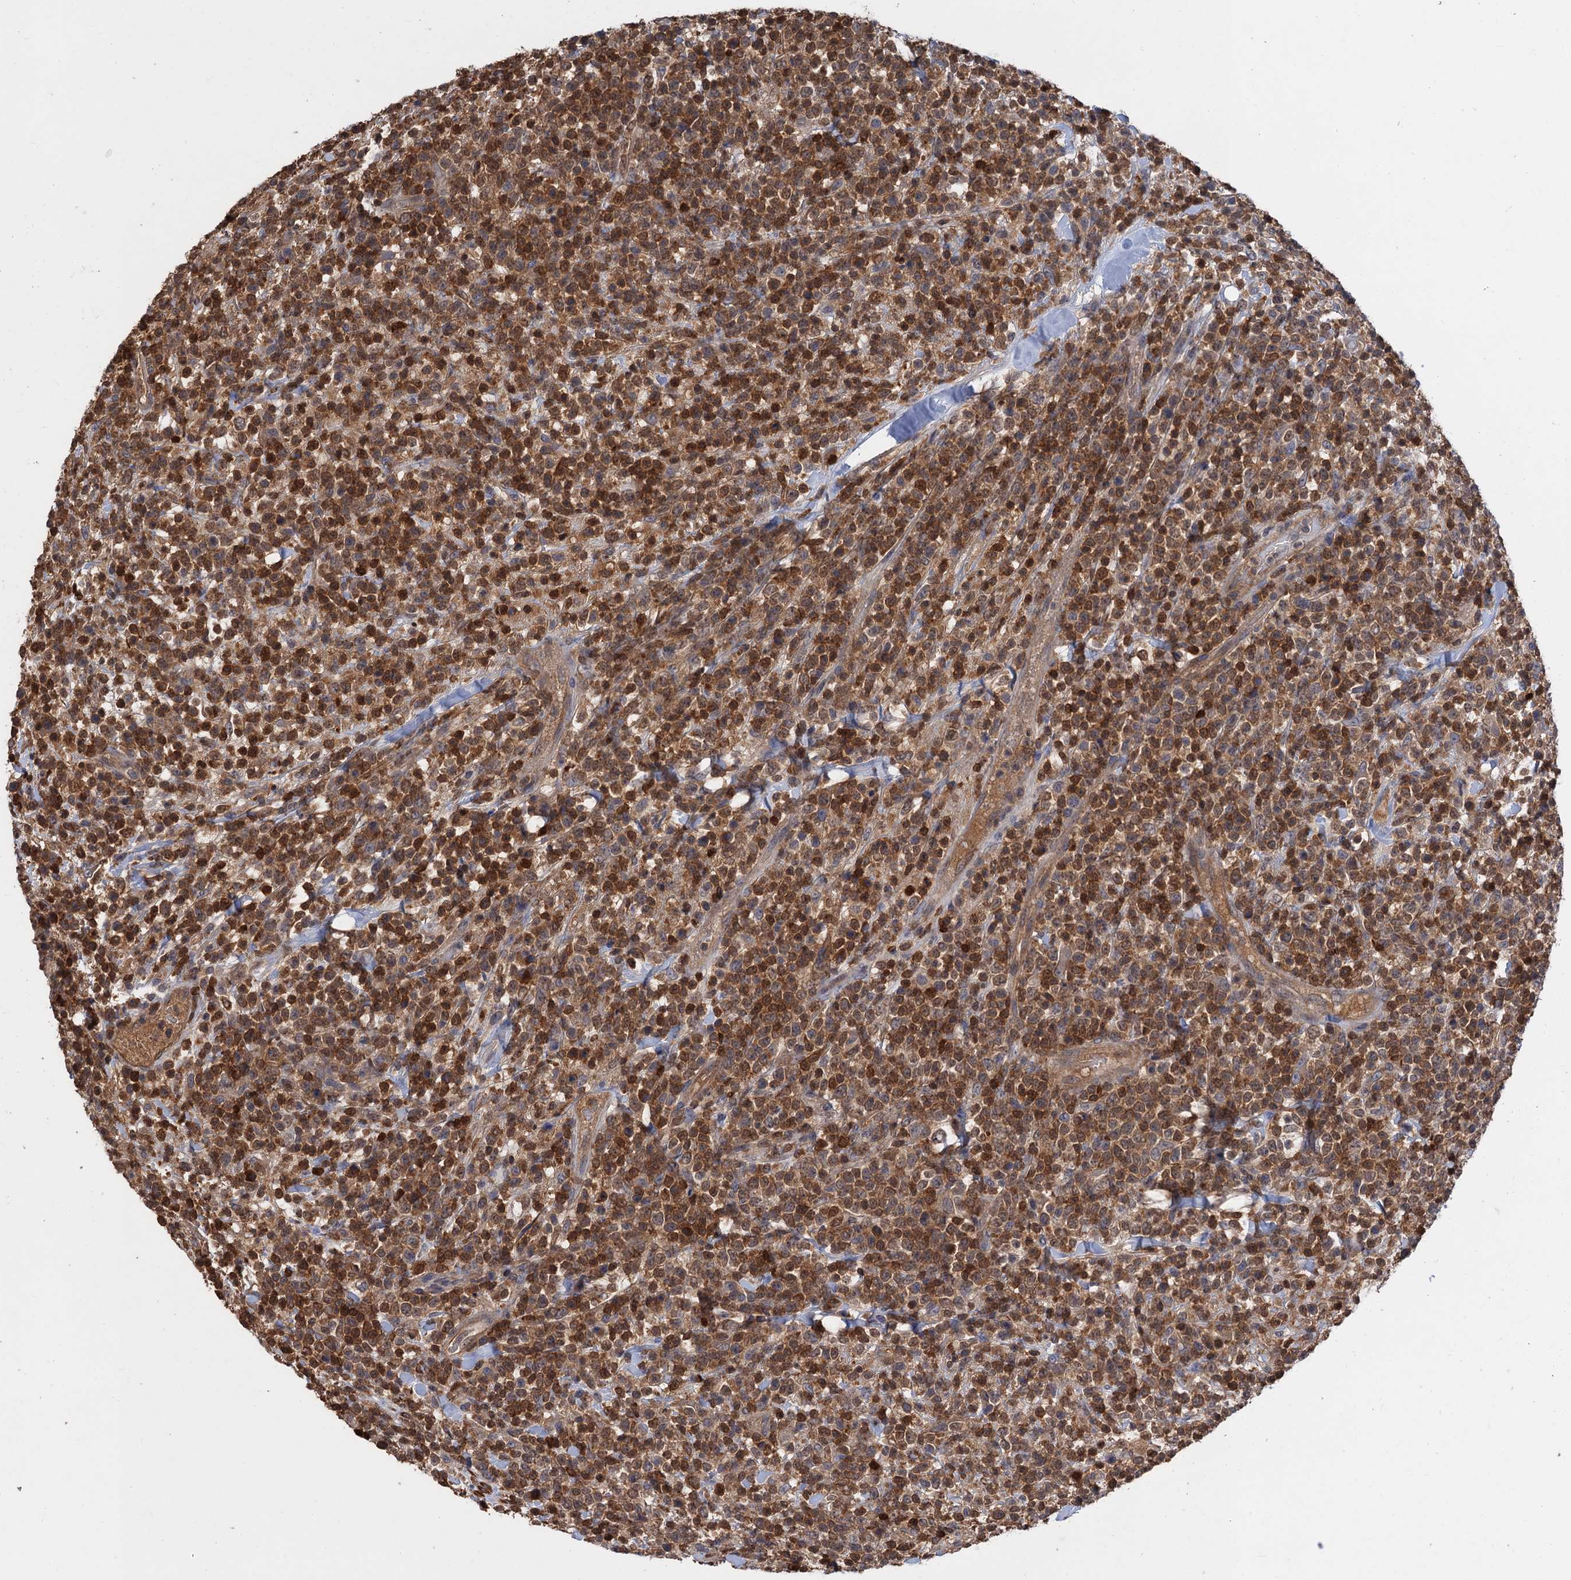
{"staining": {"intensity": "moderate", "quantity": ">75%", "location": "cytoplasmic/membranous"}, "tissue": "lymphoma", "cell_type": "Tumor cells", "image_type": "cancer", "snomed": [{"axis": "morphology", "description": "Malignant lymphoma, non-Hodgkin's type, High grade"}, {"axis": "topography", "description": "Colon"}], "caption": "Immunohistochemical staining of human lymphoma shows medium levels of moderate cytoplasmic/membranous staining in about >75% of tumor cells.", "gene": "DGKA", "patient": {"sex": "female", "age": 53}}